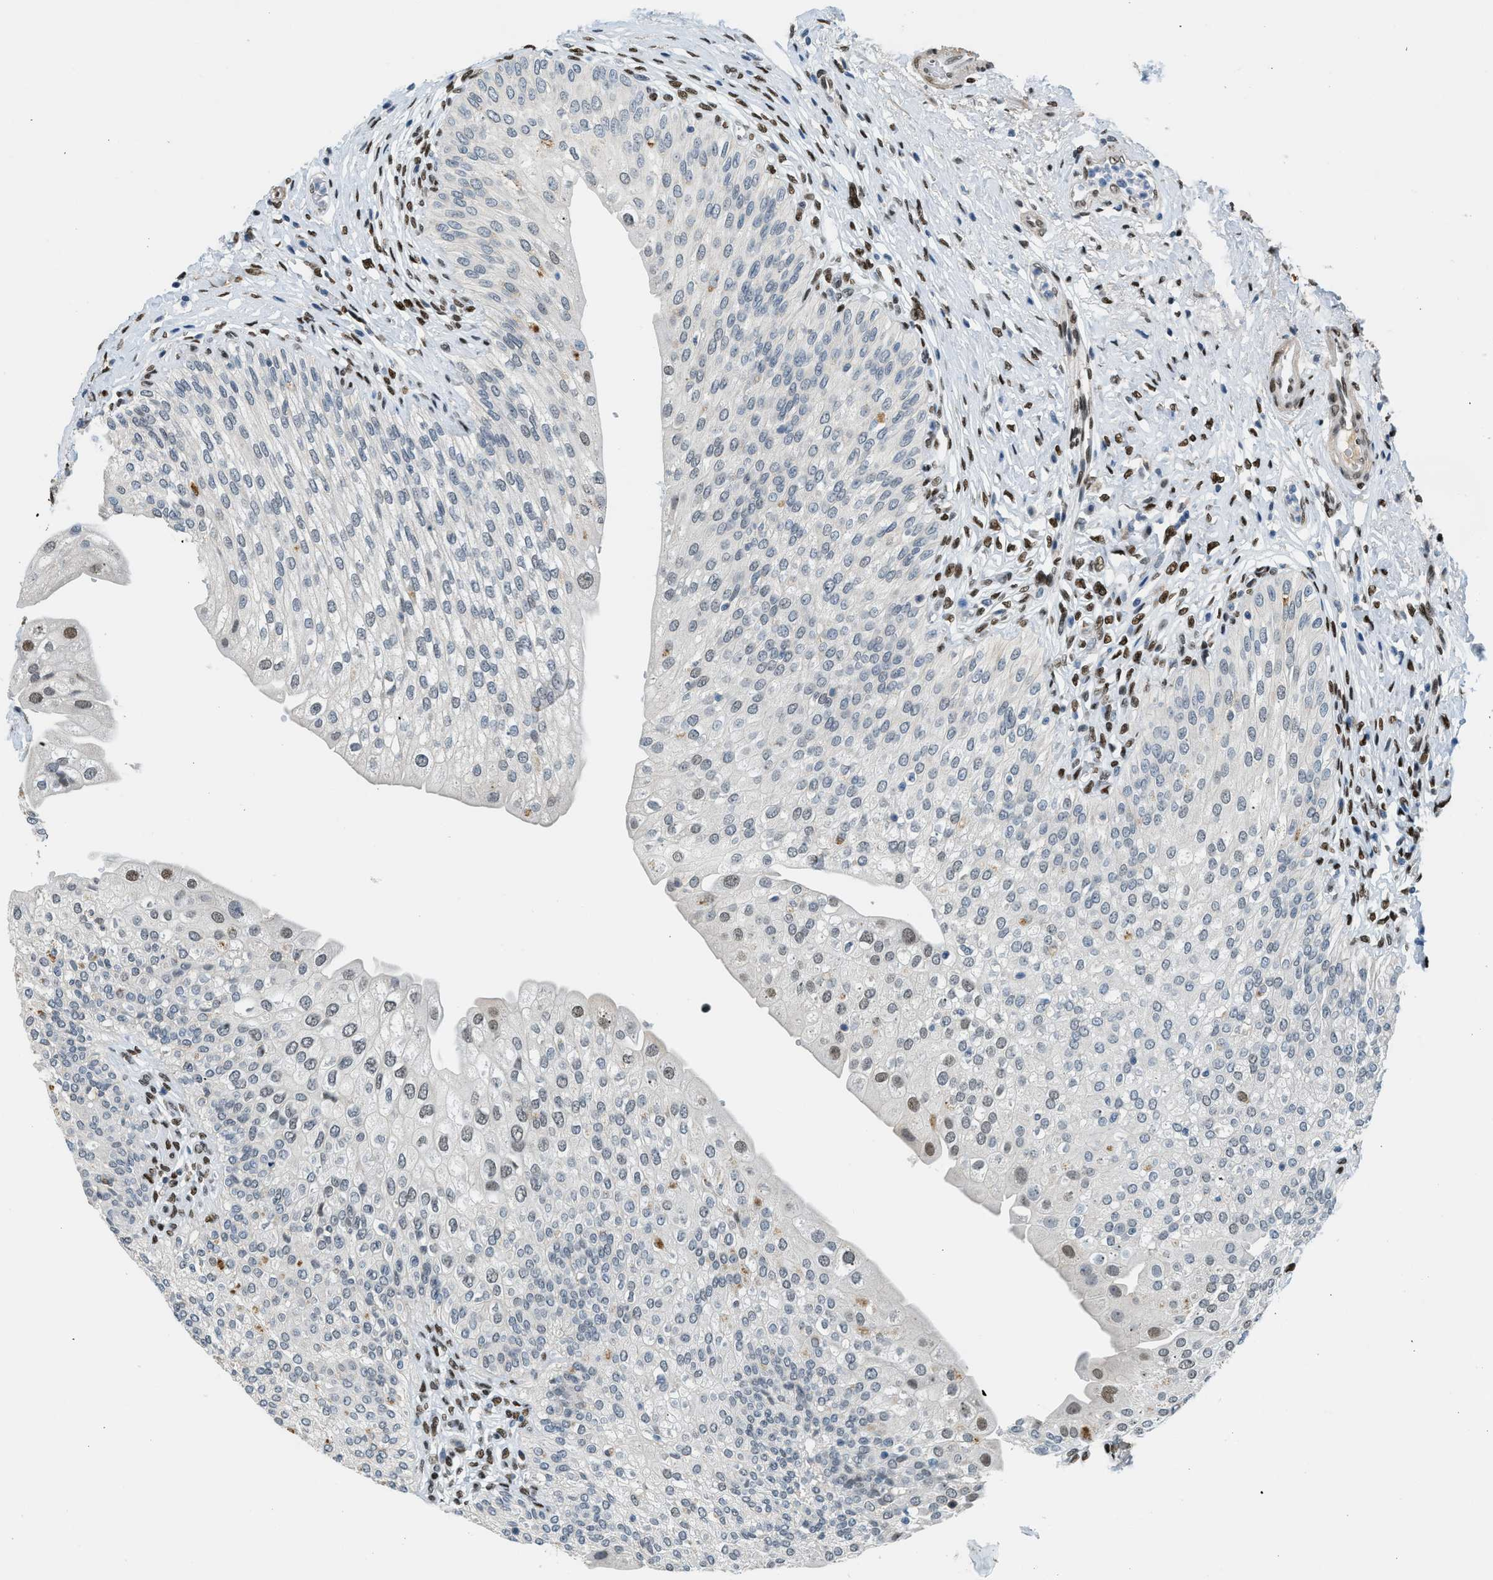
{"staining": {"intensity": "moderate", "quantity": "<25%", "location": "nuclear"}, "tissue": "urinary bladder", "cell_type": "Urothelial cells", "image_type": "normal", "snomed": [{"axis": "morphology", "description": "Normal tissue, NOS"}, {"axis": "topography", "description": "Urinary bladder"}], "caption": "Protein expression analysis of normal urinary bladder displays moderate nuclear staining in about <25% of urothelial cells.", "gene": "ZBTB20", "patient": {"sex": "male", "age": 46}}